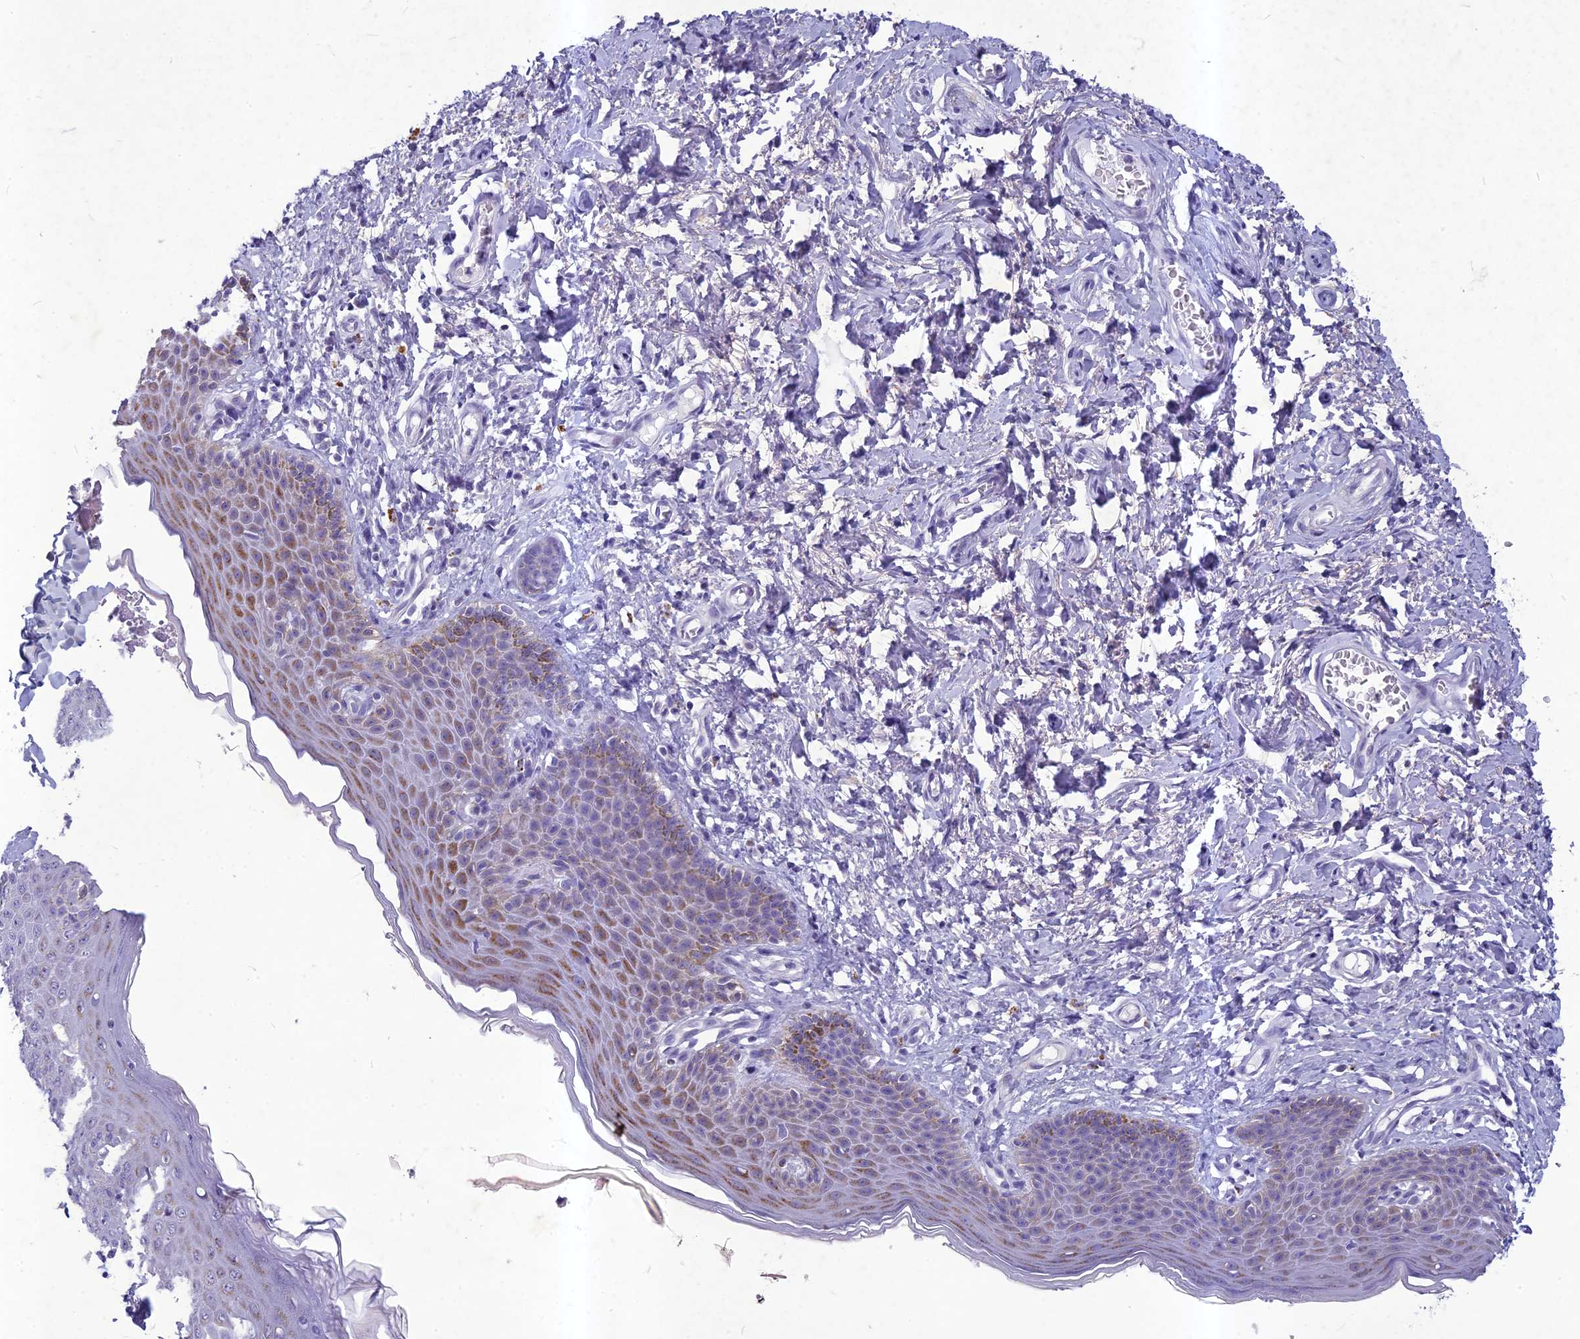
{"staining": {"intensity": "moderate", "quantity": "<25%", "location": "cytoplasmic/membranous"}, "tissue": "skin", "cell_type": "Epidermal cells", "image_type": "normal", "snomed": [{"axis": "morphology", "description": "Normal tissue, NOS"}, {"axis": "topography", "description": "Vulva"}], "caption": "Skin stained with DAB (3,3'-diaminobenzidine) IHC reveals low levels of moderate cytoplasmic/membranous positivity in approximately <25% of epidermal cells. The protein of interest is stained brown, and the nuclei are stained in blue (DAB (3,3'-diaminobenzidine) IHC with brightfield microscopy, high magnification).", "gene": "HIGD1A", "patient": {"sex": "female", "age": 66}}